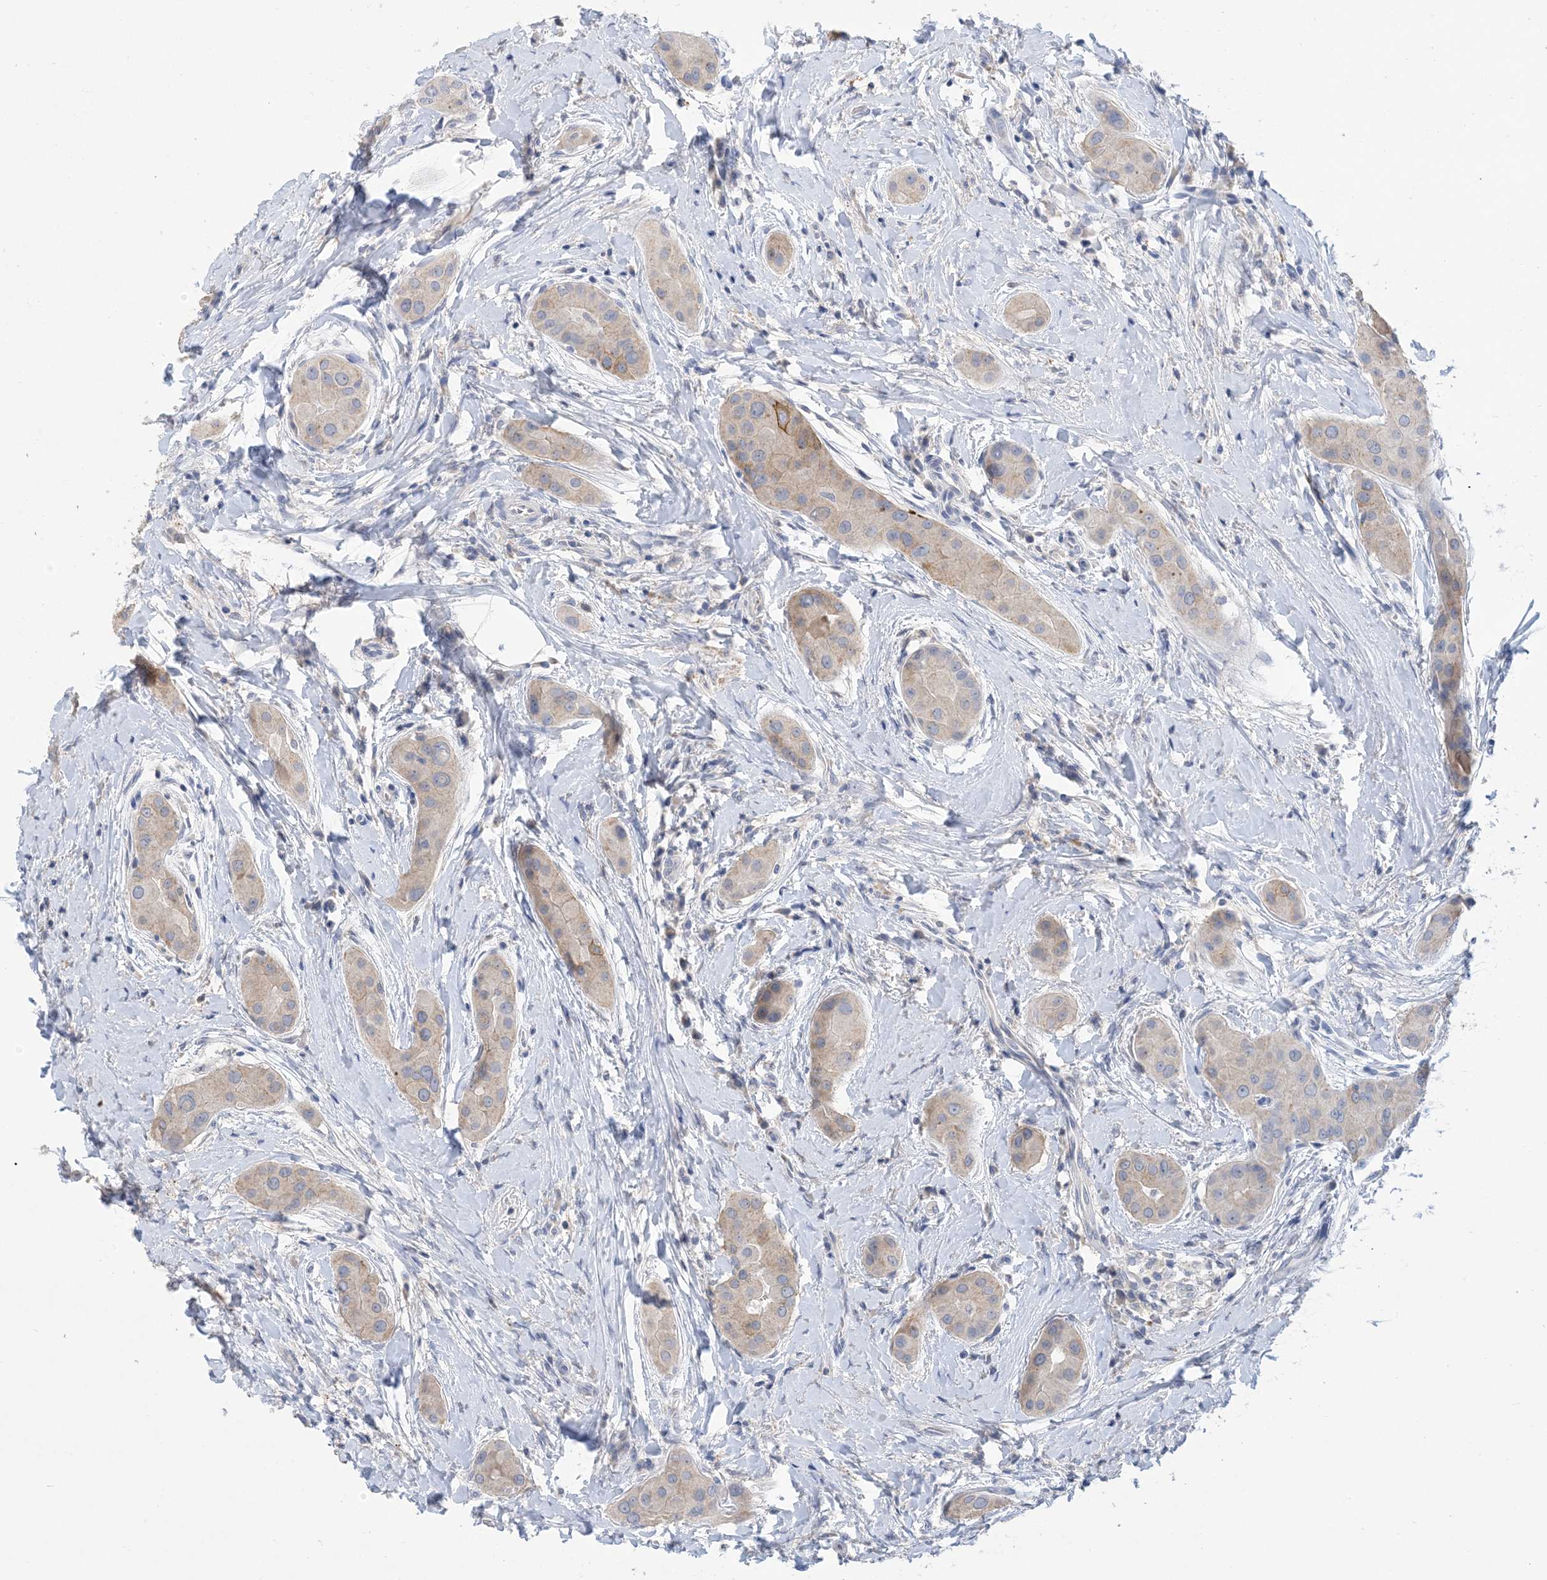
{"staining": {"intensity": "weak", "quantity": "<25%", "location": "cytoplasmic/membranous"}, "tissue": "thyroid cancer", "cell_type": "Tumor cells", "image_type": "cancer", "snomed": [{"axis": "morphology", "description": "Papillary adenocarcinoma, NOS"}, {"axis": "topography", "description": "Thyroid gland"}], "caption": "Photomicrograph shows no significant protein expression in tumor cells of thyroid papillary adenocarcinoma.", "gene": "DSC3", "patient": {"sex": "male", "age": 33}}